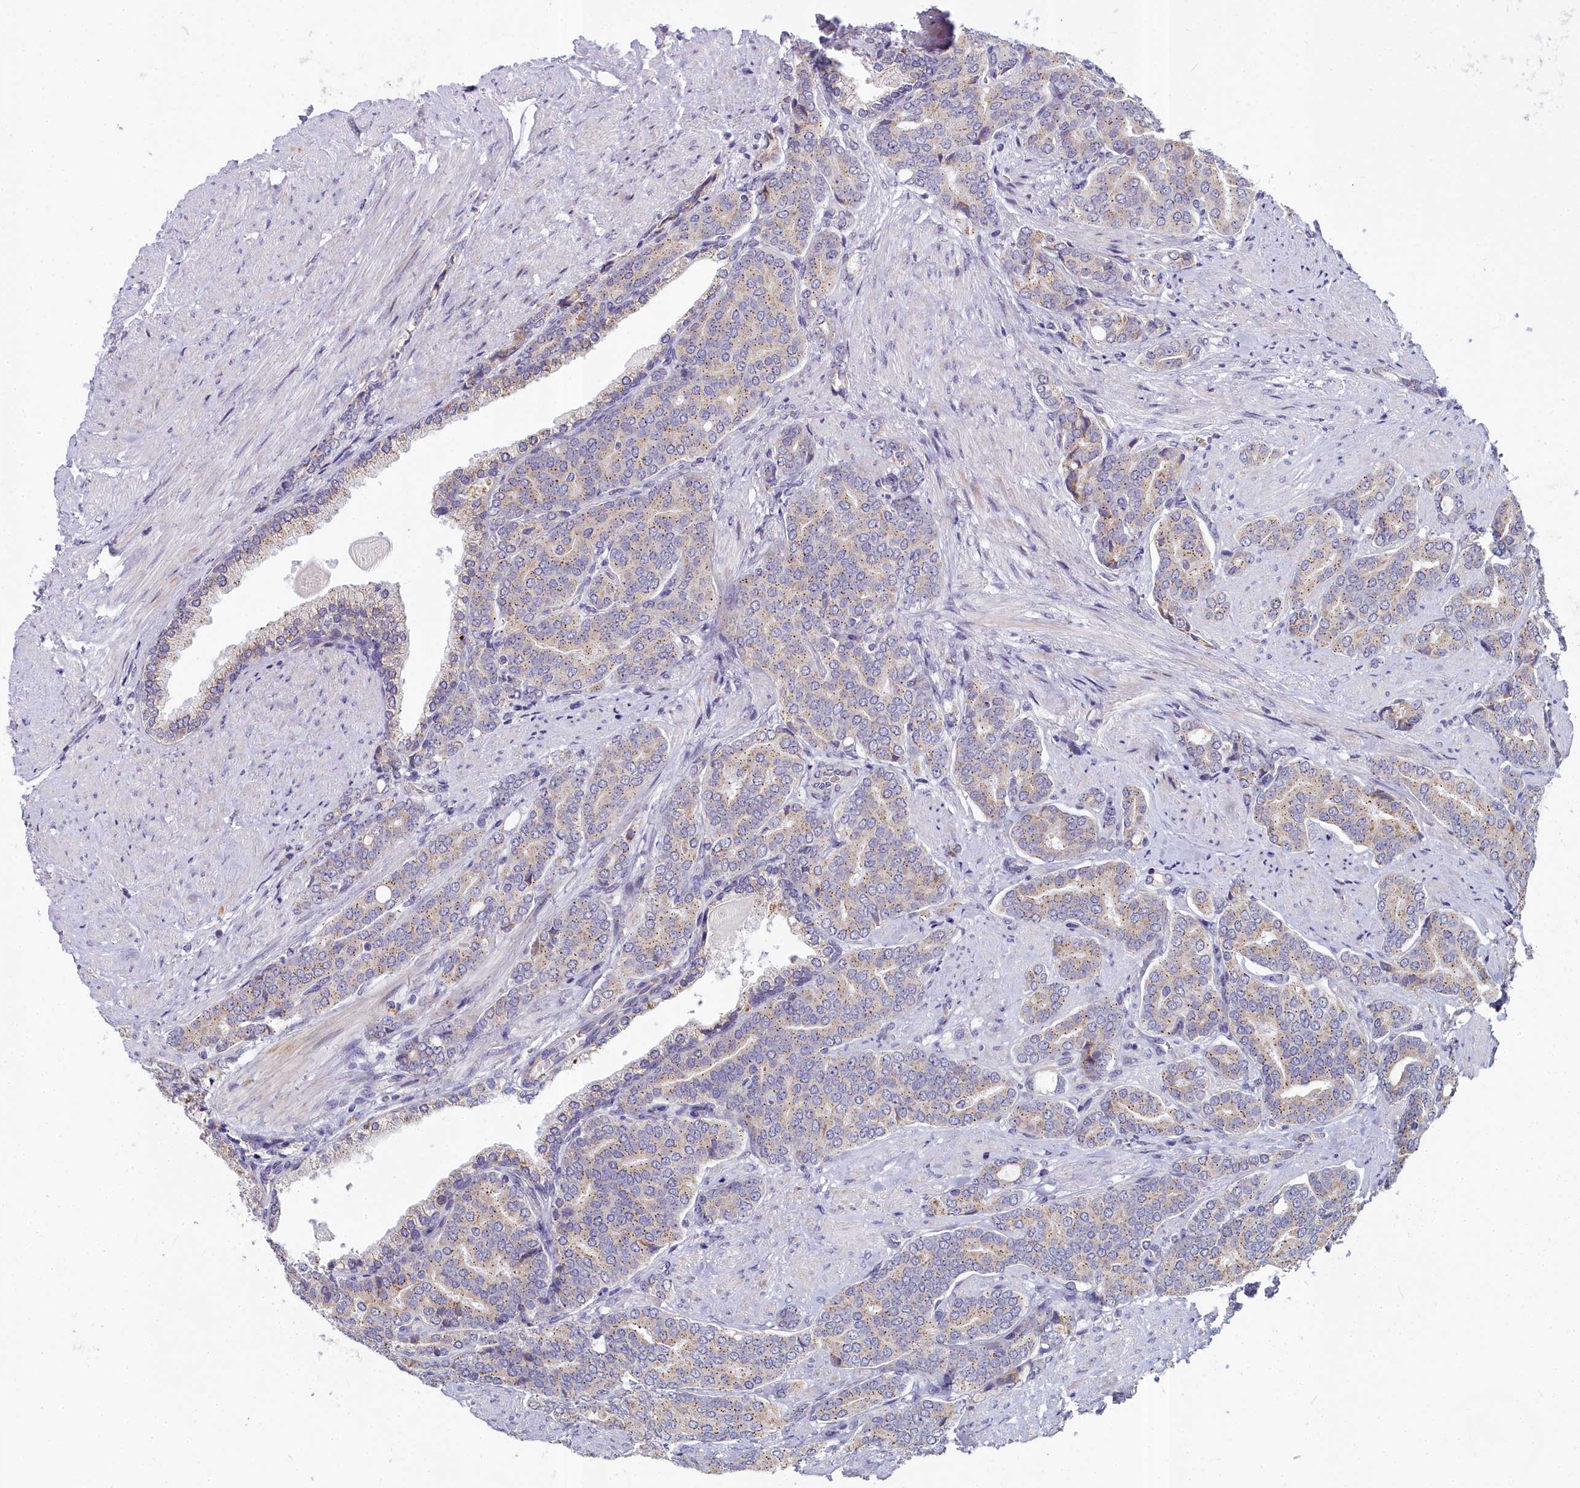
{"staining": {"intensity": "weak", "quantity": "25%-75%", "location": "cytoplasmic/membranous"}, "tissue": "prostate cancer", "cell_type": "Tumor cells", "image_type": "cancer", "snomed": [{"axis": "morphology", "description": "Adenocarcinoma, High grade"}, {"axis": "topography", "description": "Prostate"}], "caption": "Protein staining of prostate cancer tissue demonstrates weak cytoplasmic/membranous expression in approximately 25%-75% of tumor cells.", "gene": "WDPCP", "patient": {"sex": "male", "age": 67}}